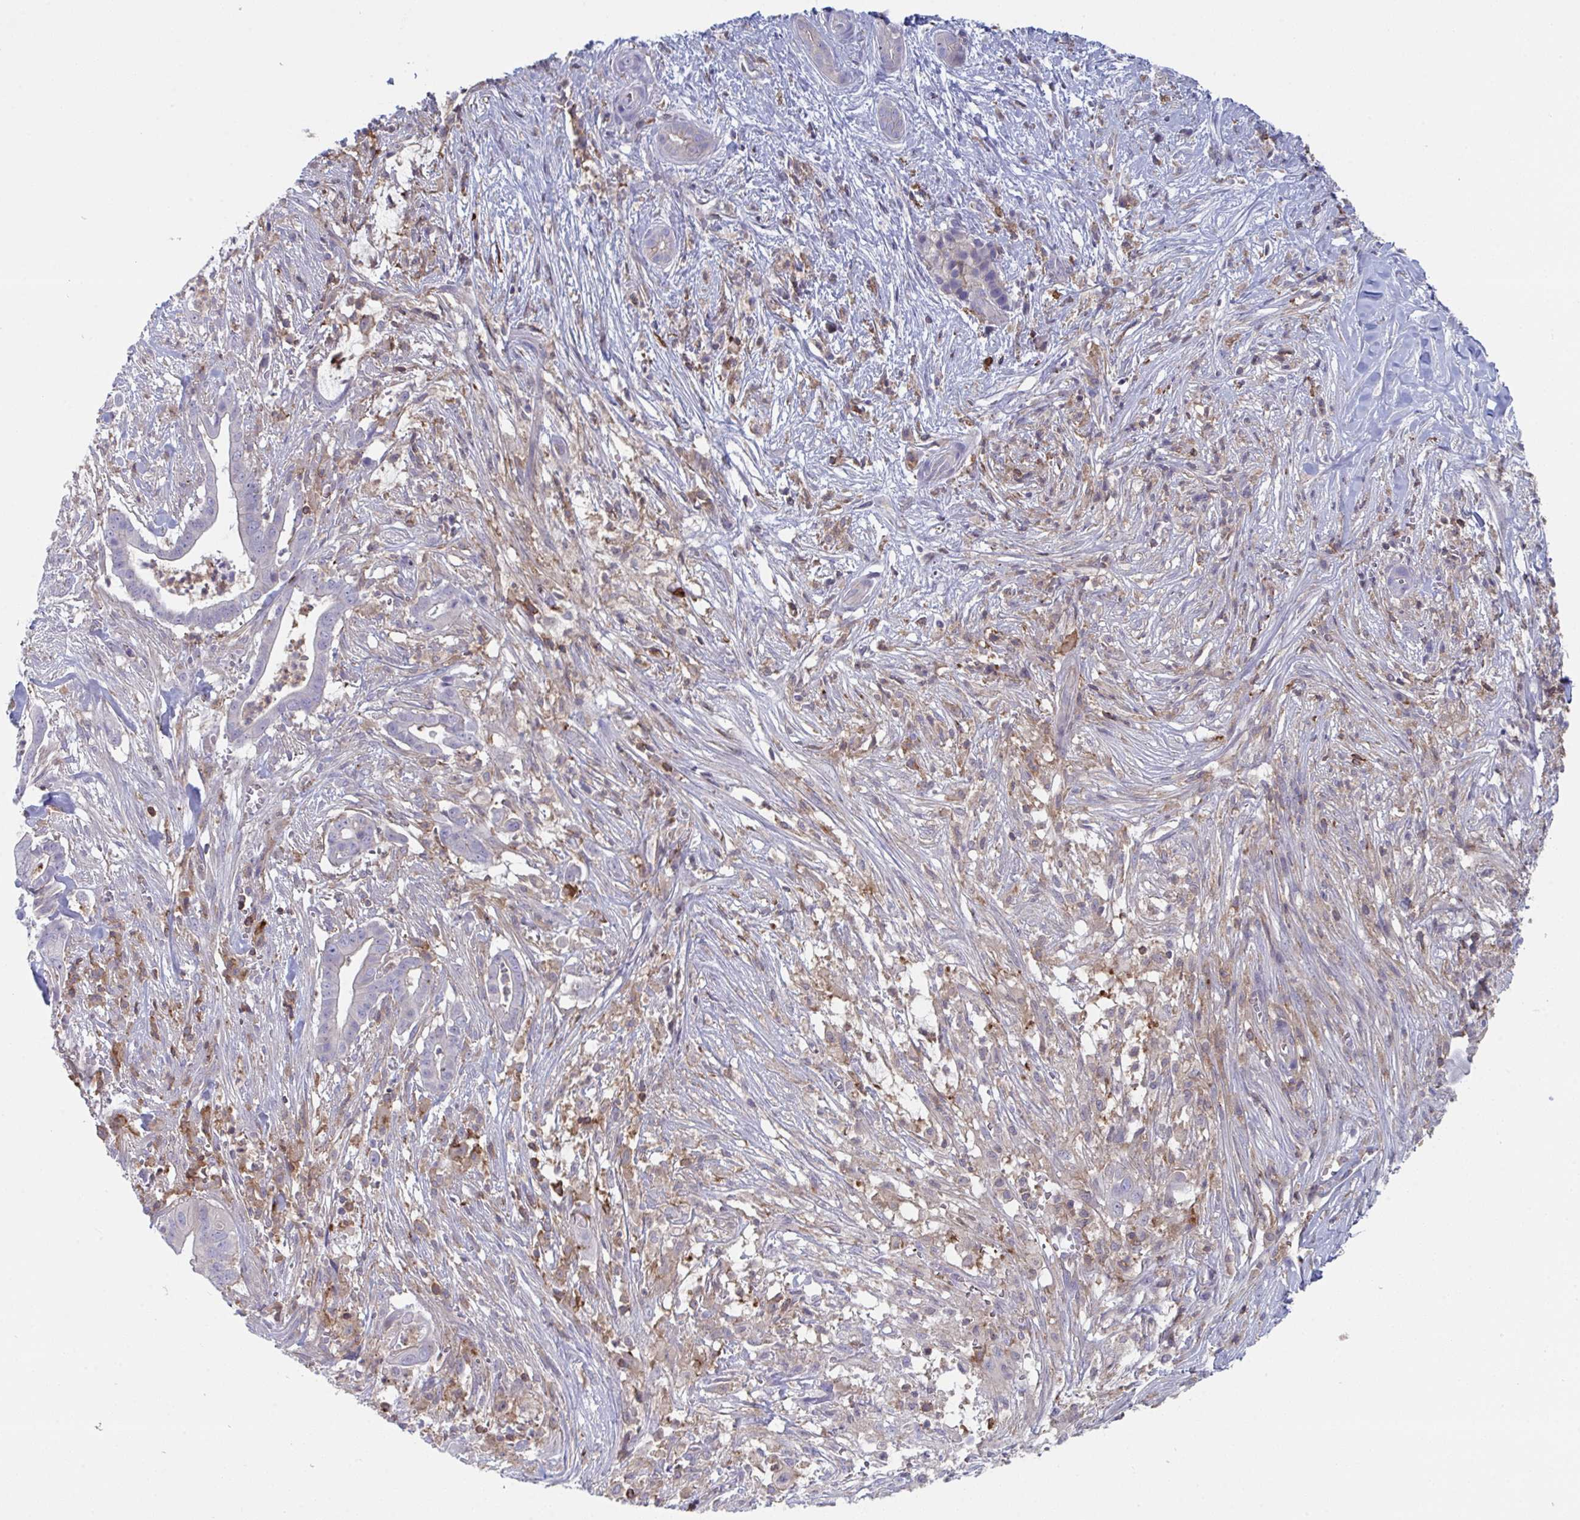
{"staining": {"intensity": "weak", "quantity": "<25%", "location": "cytoplasmic/membranous"}, "tissue": "pancreatic cancer", "cell_type": "Tumor cells", "image_type": "cancer", "snomed": [{"axis": "morphology", "description": "Adenocarcinoma, NOS"}, {"axis": "topography", "description": "Pancreas"}], "caption": "This is an immunohistochemistry (IHC) micrograph of pancreatic cancer (adenocarcinoma). There is no expression in tumor cells.", "gene": "DISP2", "patient": {"sex": "male", "age": 61}}